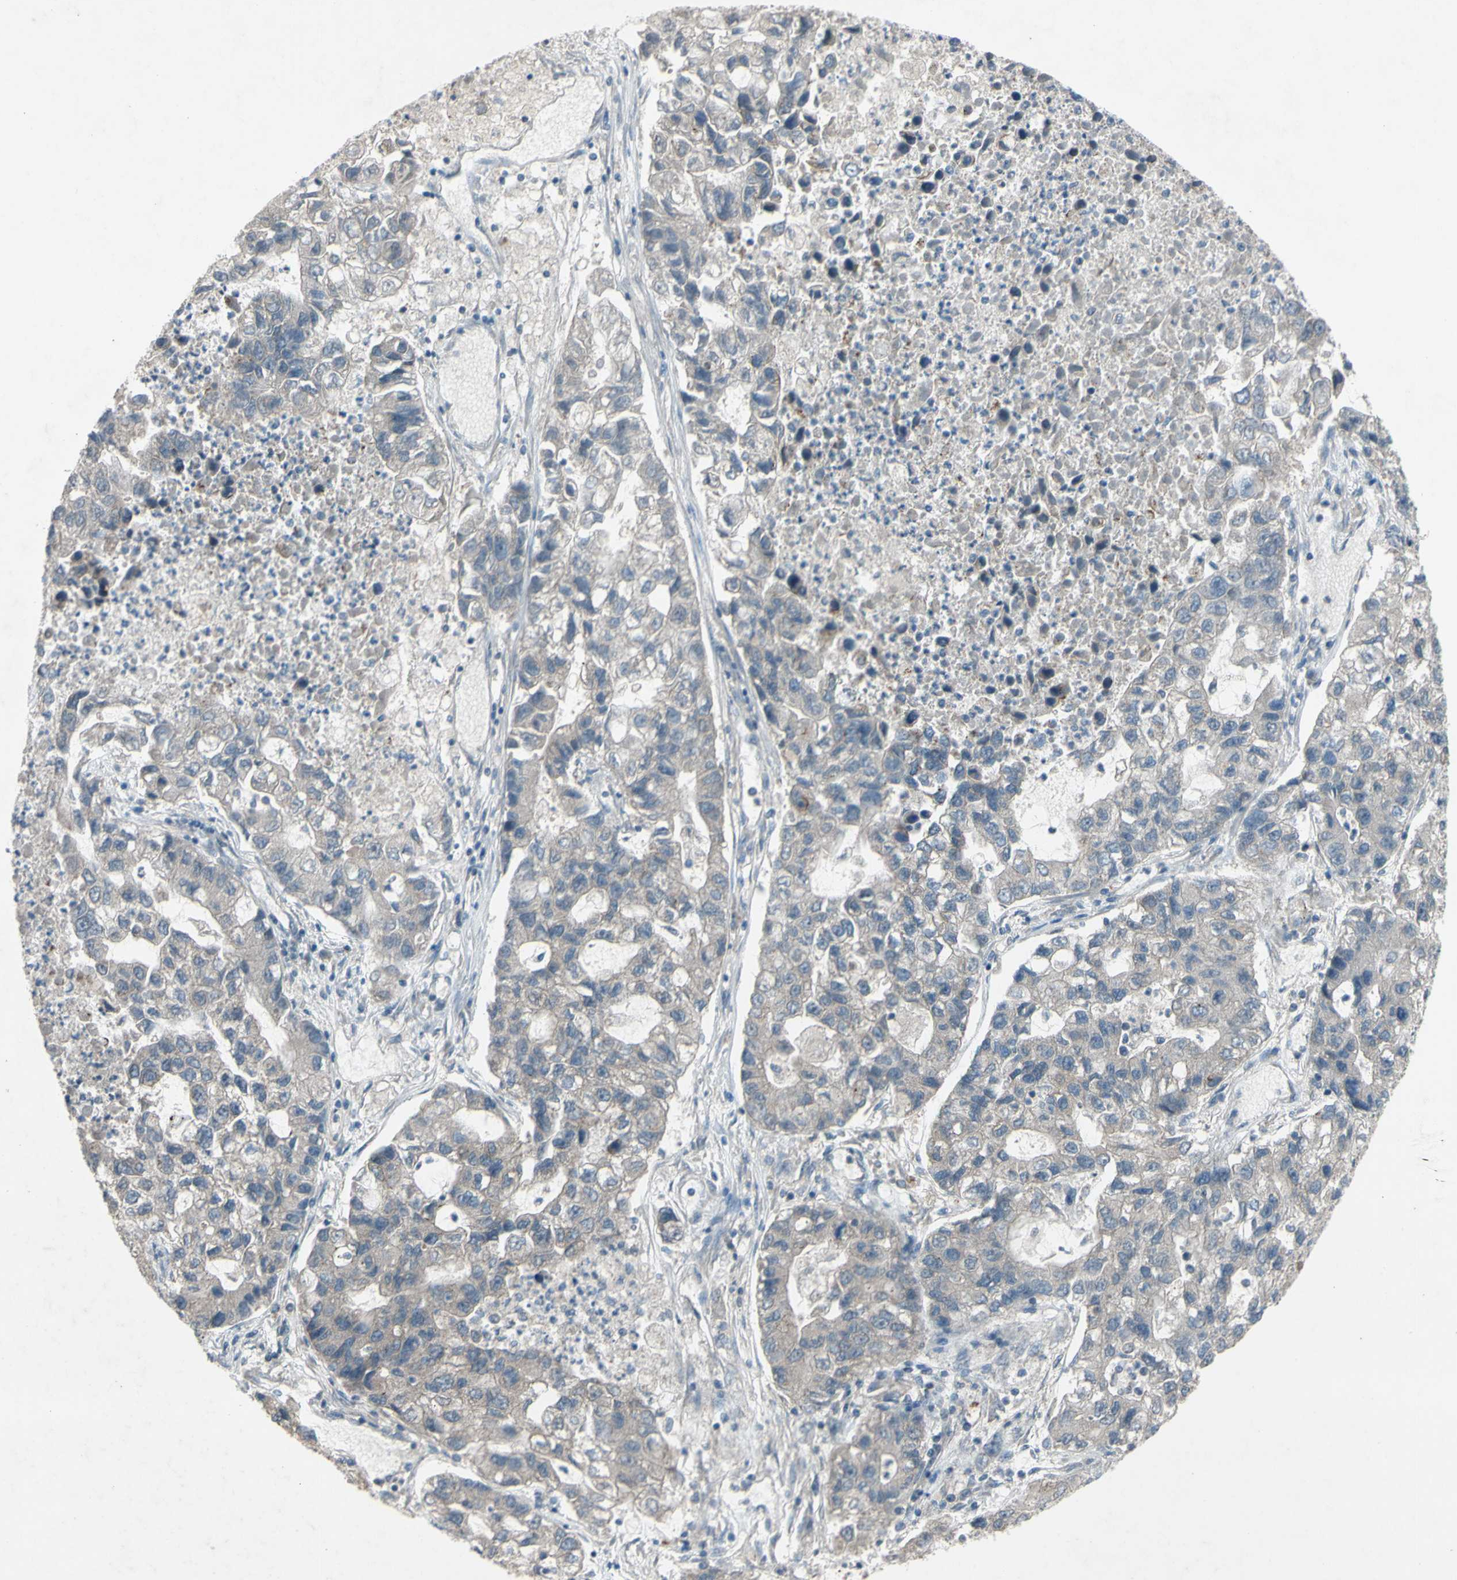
{"staining": {"intensity": "negative", "quantity": "none", "location": "none"}, "tissue": "lung cancer", "cell_type": "Tumor cells", "image_type": "cancer", "snomed": [{"axis": "morphology", "description": "Adenocarcinoma, NOS"}, {"axis": "topography", "description": "Lung"}], "caption": "DAB immunohistochemical staining of lung cancer reveals no significant positivity in tumor cells.", "gene": "CDCP1", "patient": {"sex": "female", "age": 51}}